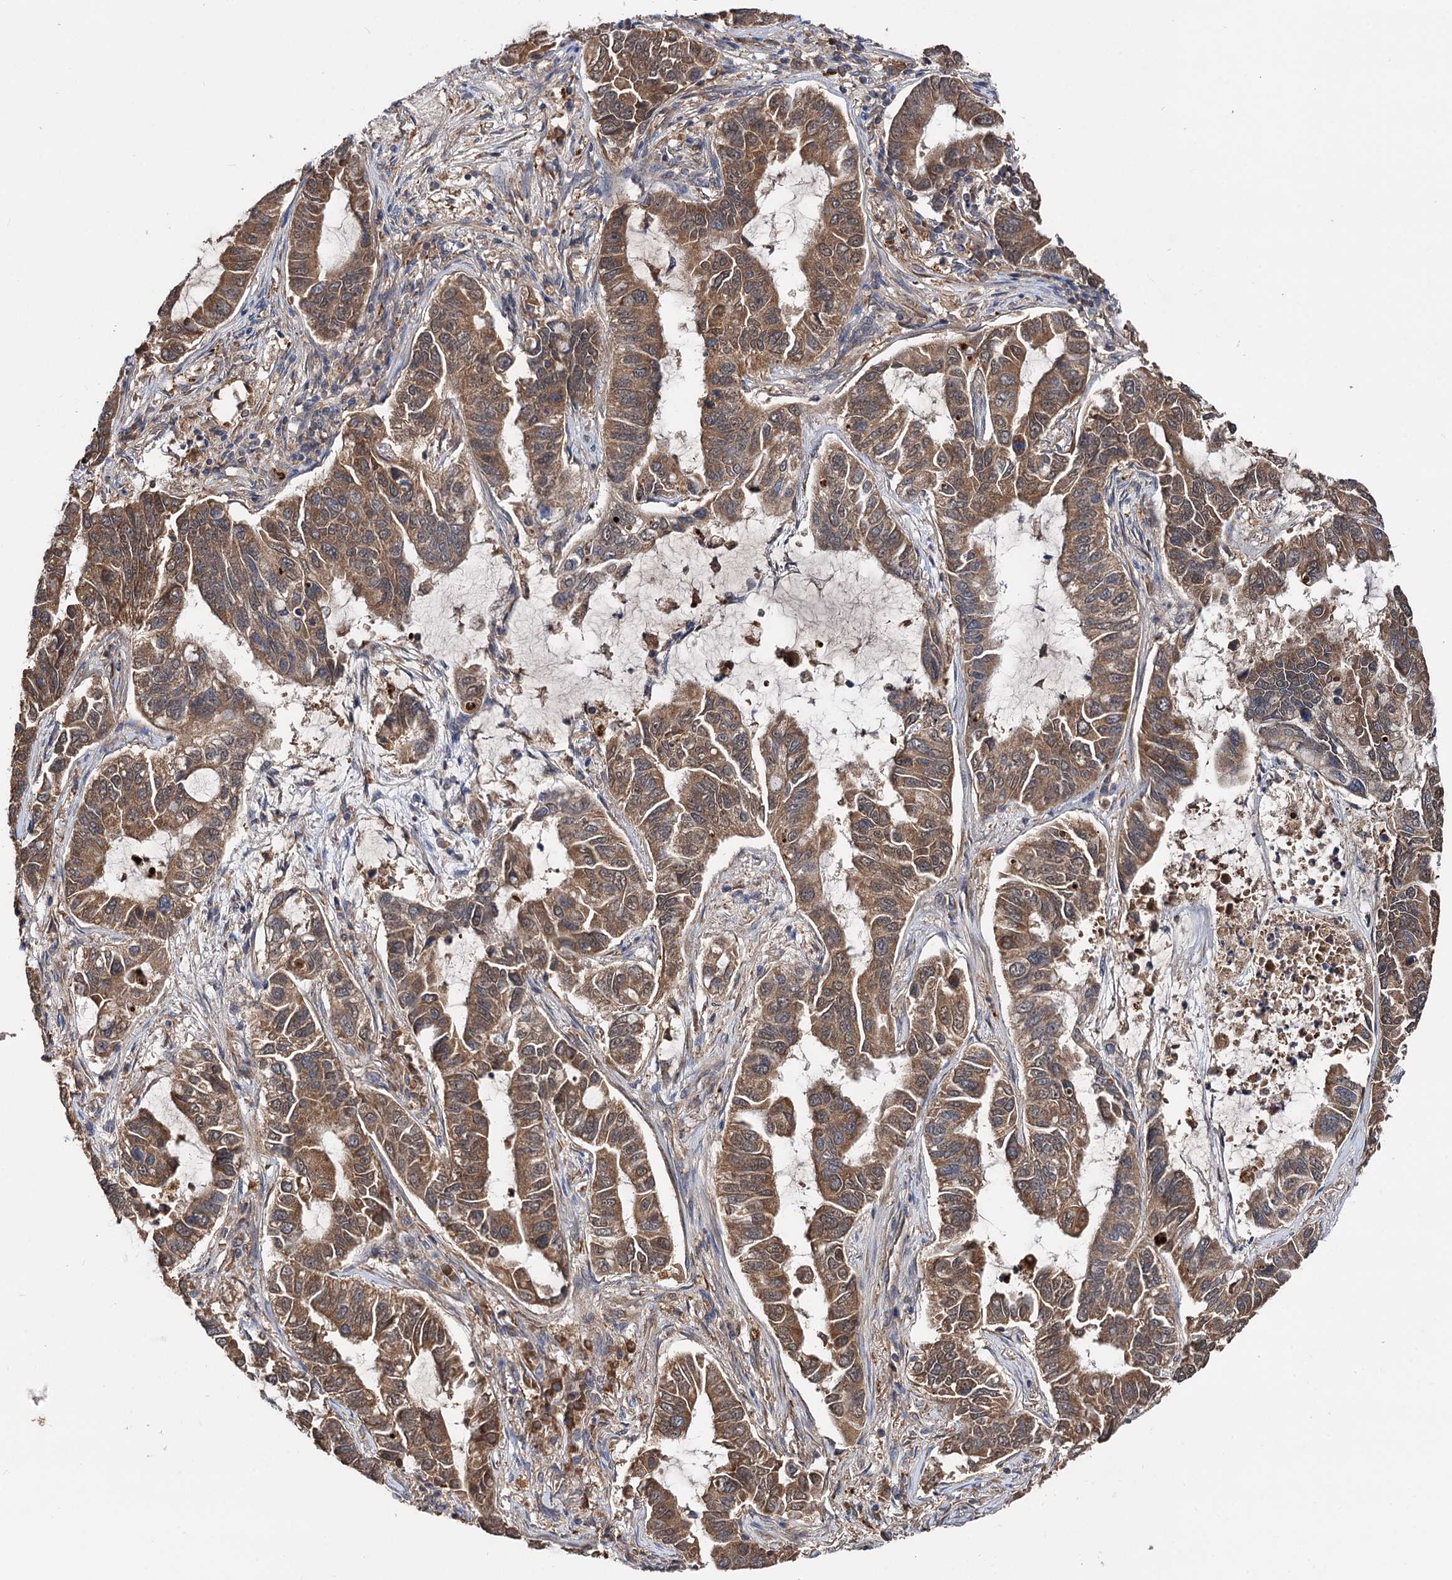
{"staining": {"intensity": "moderate", "quantity": ">75%", "location": "cytoplasmic/membranous"}, "tissue": "lung cancer", "cell_type": "Tumor cells", "image_type": "cancer", "snomed": [{"axis": "morphology", "description": "Adenocarcinoma, NOS"}, {"axis": "topography", "description": "Lung"}], "caption": "Protein expression analysis of lung adenocarcinoma demonstrates moderate cytoplasmic/membranous positivity in about >75% of tumor cells. The staining was performed using DAB (3,3'-diaminobenzidine), with brown indicating positive protein expression. Nuclei are stained blue with hematoxylin.", "gene": "TEX9", "patient": {"sex": "male", "age": 64}}